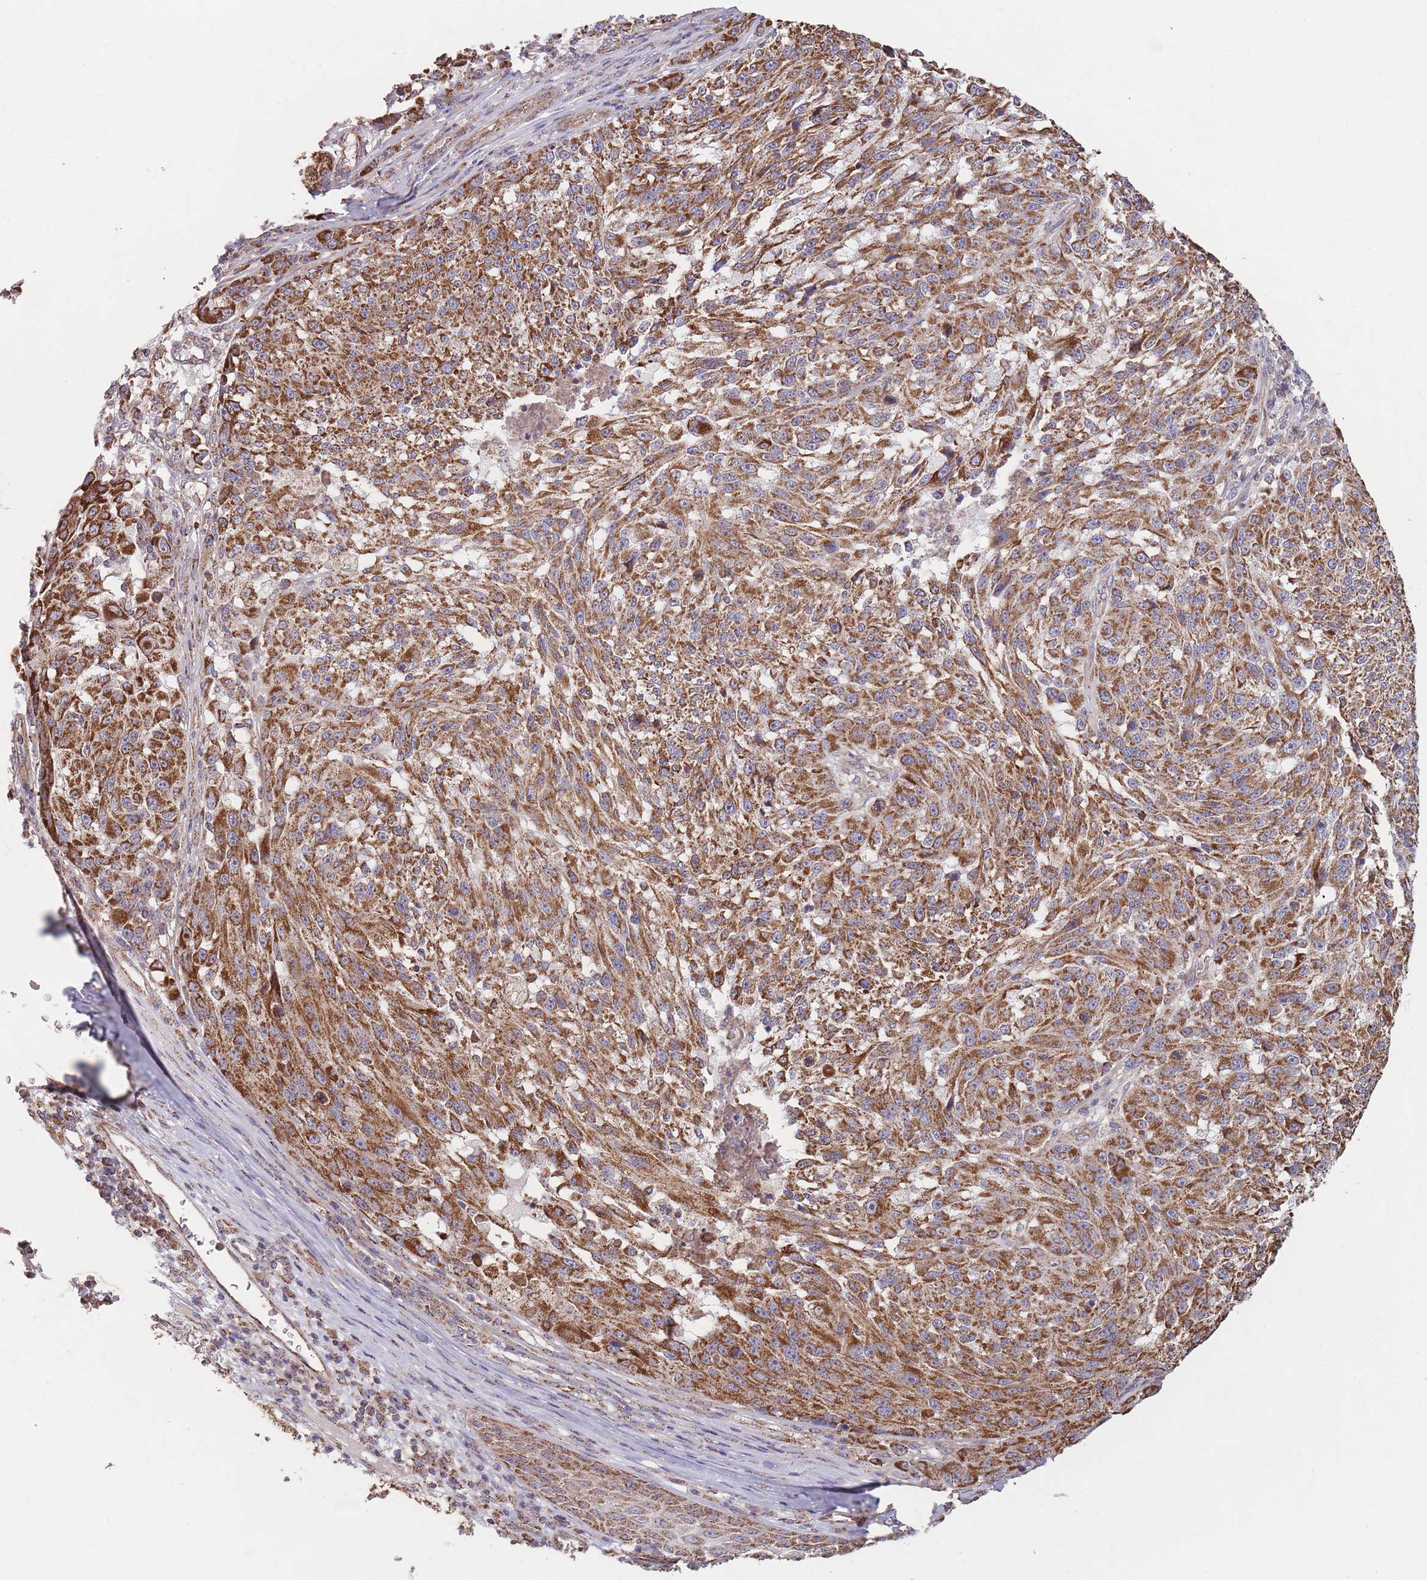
{"staining": {"intensity": "strong", "quantity": ">75%", "location": "cytoplasmic/membranous"}, "tissue": "melanoma", "cell_type": "Tumor cells", "image_type": "cancer", "snomed": [{"axis": "morphology", "description": "Malignant melanoma, NOS"}, {"axis": "topography", "description": "Skin"}], "caption": "IHC image of malignant melanoma stained for a protein (brown), which reveals high levels of strong cytoplasmic/membranous expression in about >75% of tumor cells.", "gene": "KIF16B", "patient": {"sex": "male", "age": 53}}